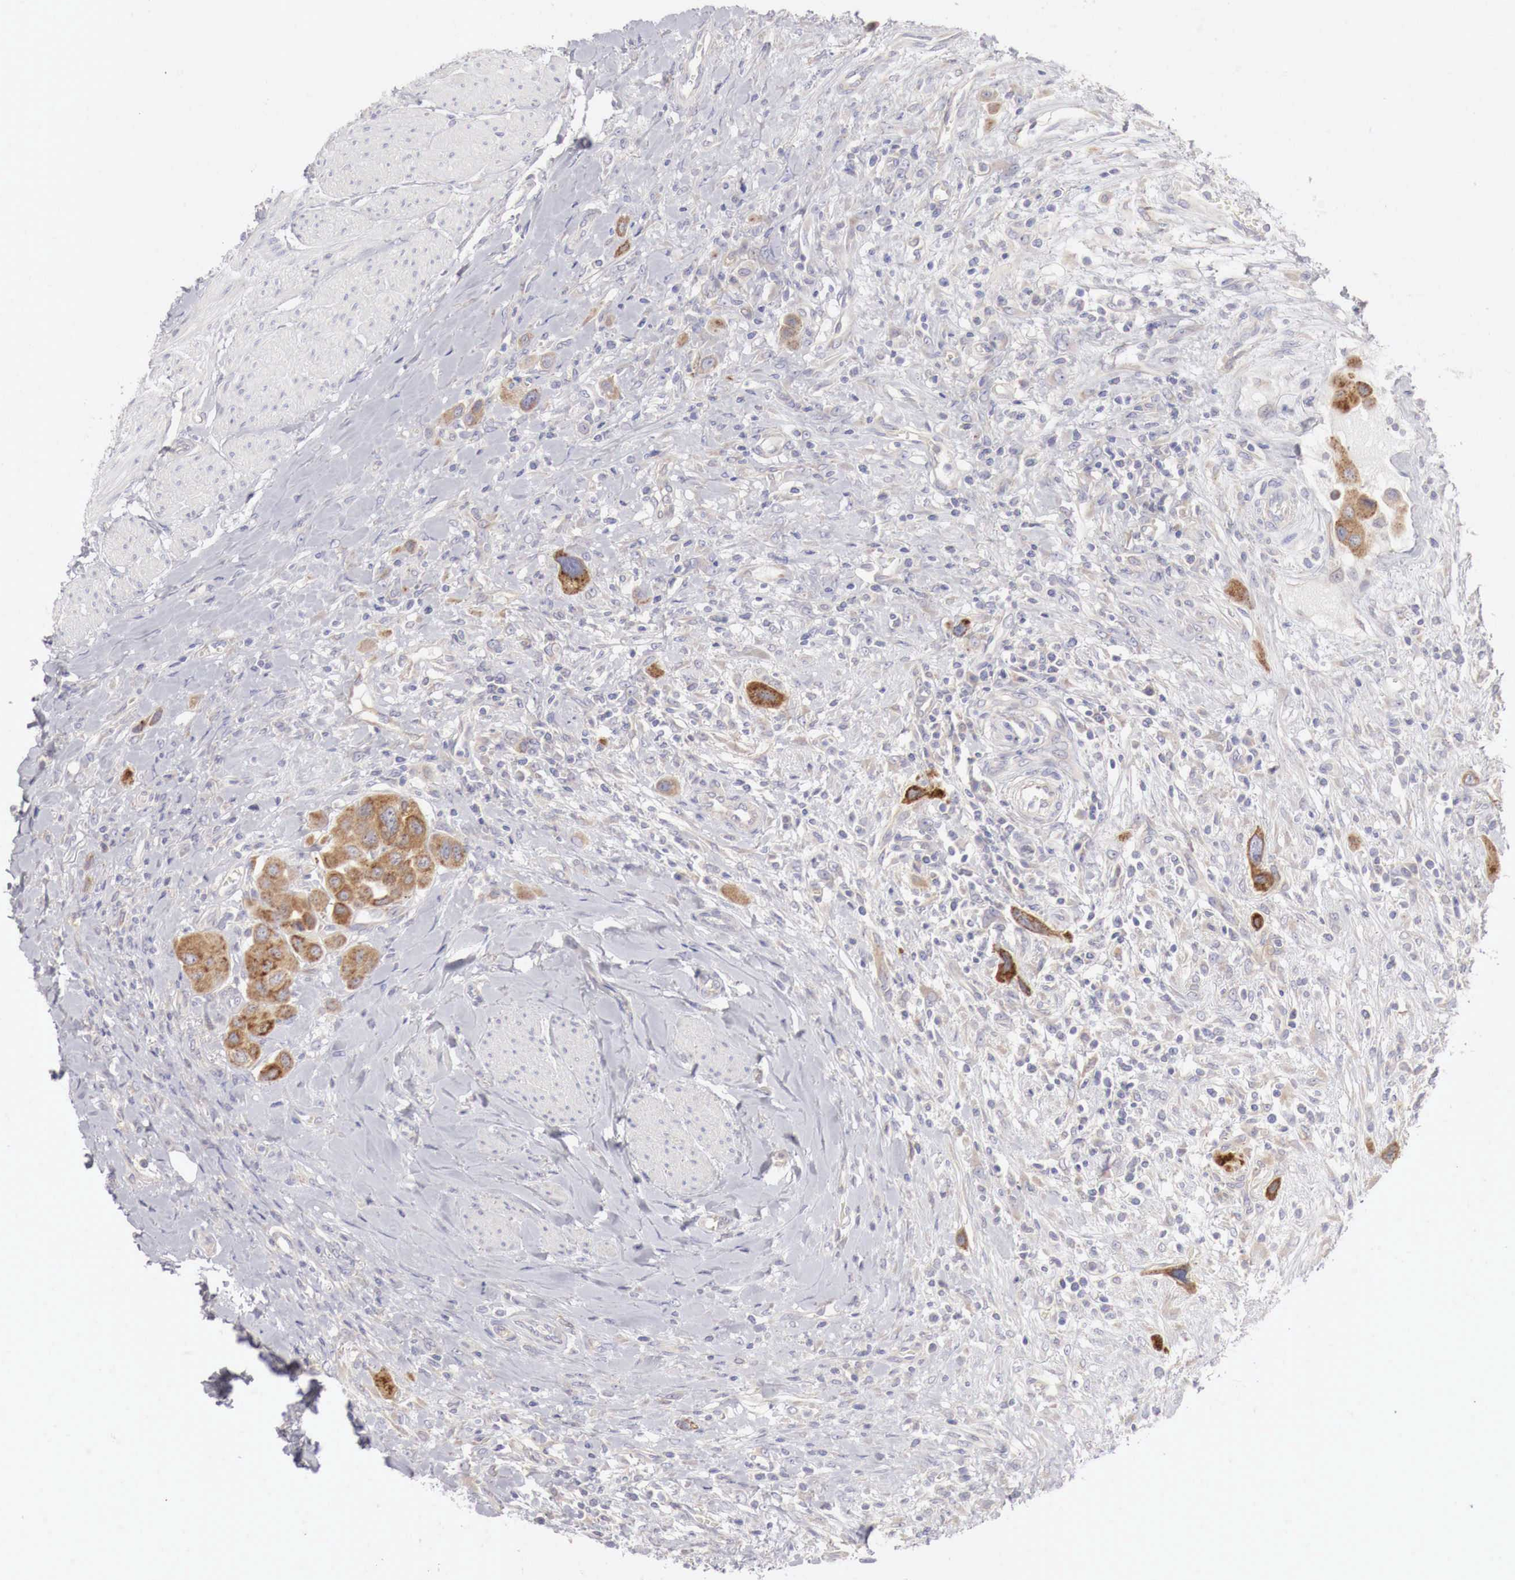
{"staining": {"intensity": "strong", "quantity": ">75%", "location": "cytoplasmic/membranous"}, "tissue": "urothelial cancer", "cell_type": "Tumor cells", "image_type": "cancer", "snomed": [{"axis": "morphology", "description": "Urothelial carcinoma, High grade"}, {"axis": "topography", "description": "Urinary bladder"}], "caption": "IHC (DAB (3,3'-diaminobenzidine)) staining of human urothelial cancer exhibits strong cytoplasmic/membranous protein positivity in about >75% of tumor cells.", "gene": "NSDHL", "patient": {"sex": "male", "age": 50}}